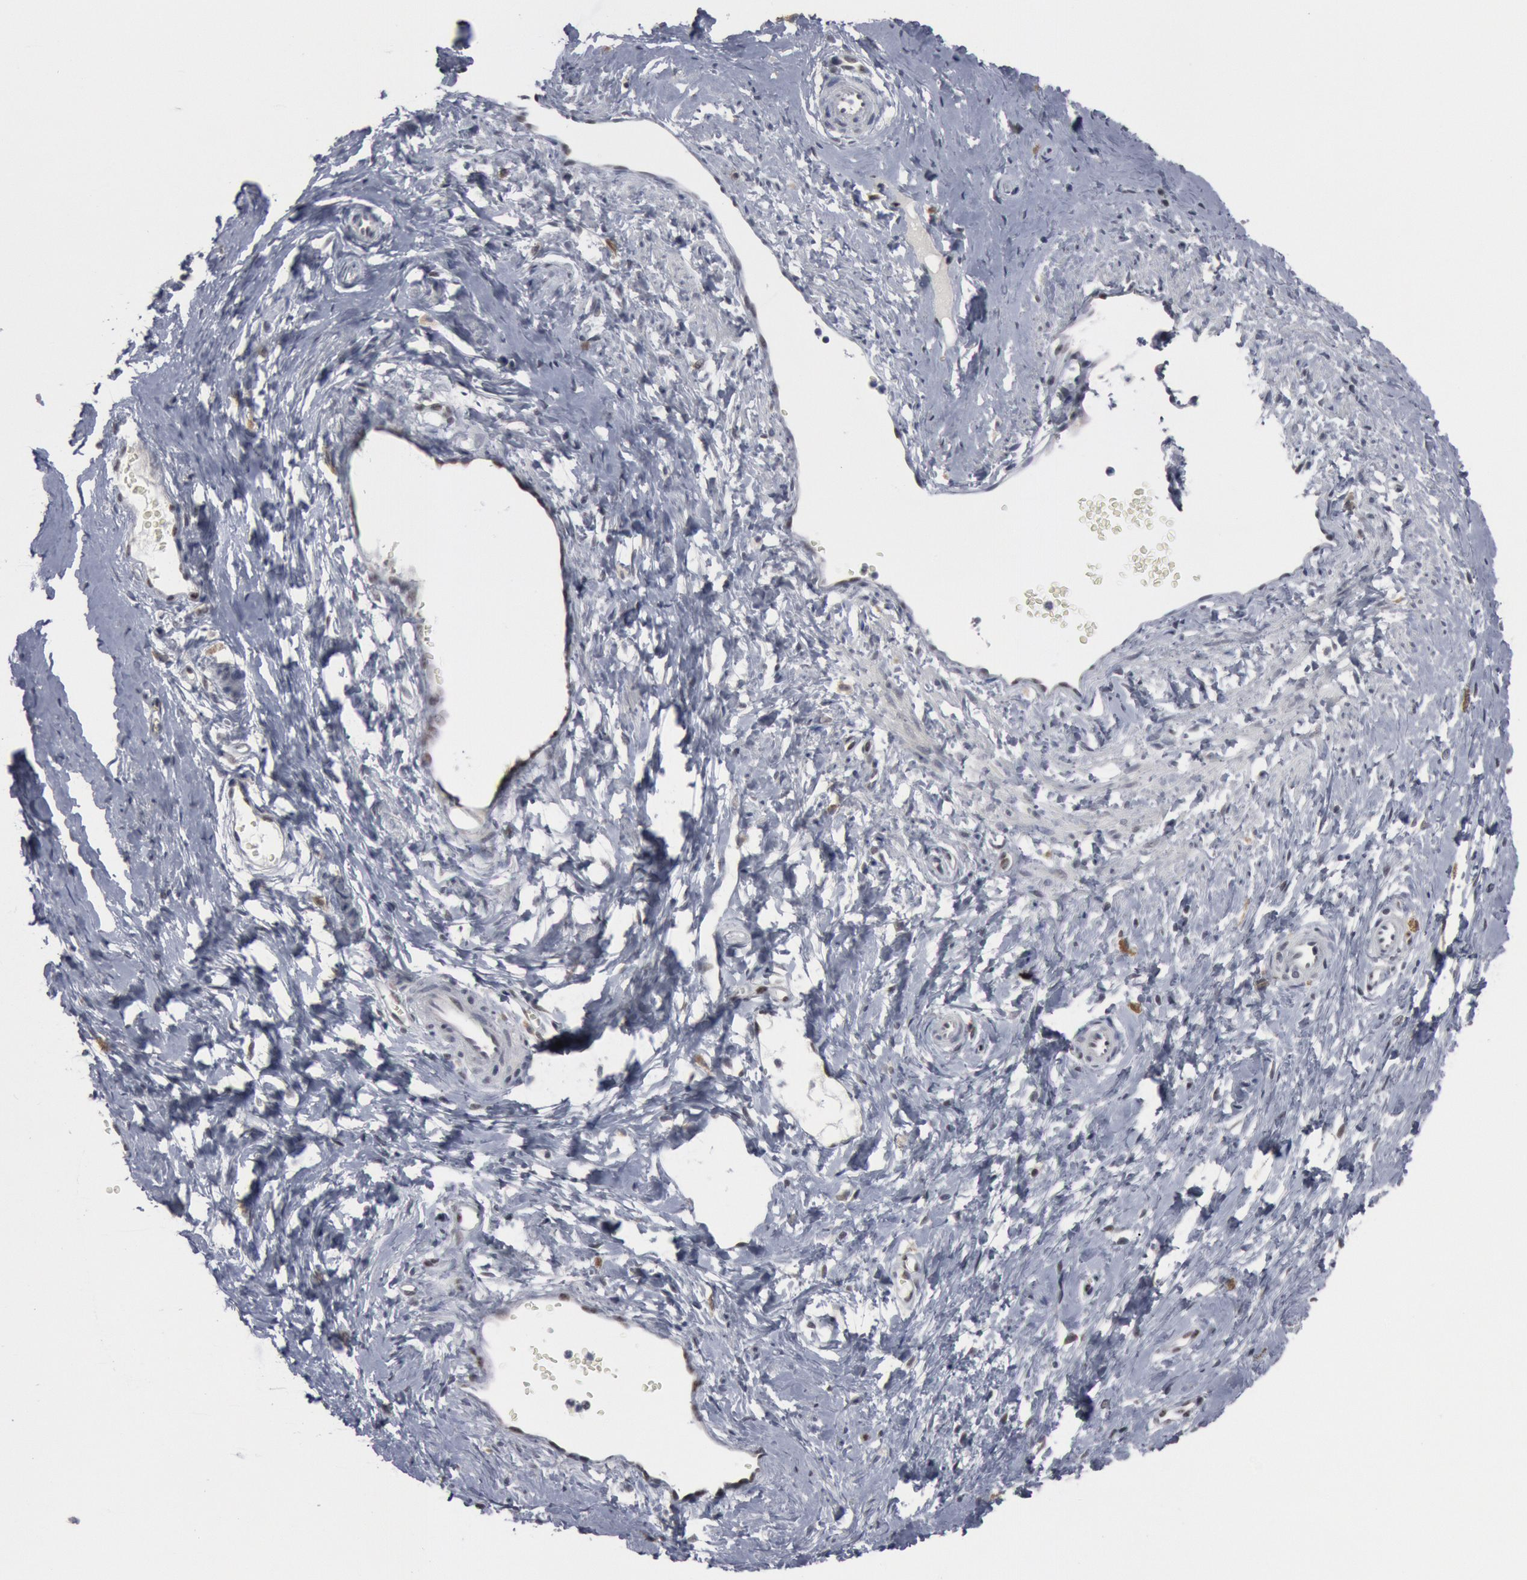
{"staining": {"intensity": "negative", "quantity": "none", "location": "none"}, "tissue": "cervix", "cell_type": "Glandular cells", "image_type": "normal", "snomed": [{"axis": "morphology", "description": "Normal tissue, NOS"}, {"axis": "topography", "description": "Cervix"}], "caption": "Cervix stained for a protein using immunohistochemistry exhibits no expression glandular cells.", "gene": "FOXO1", "patient": {"sex": "female", "age": 40}}